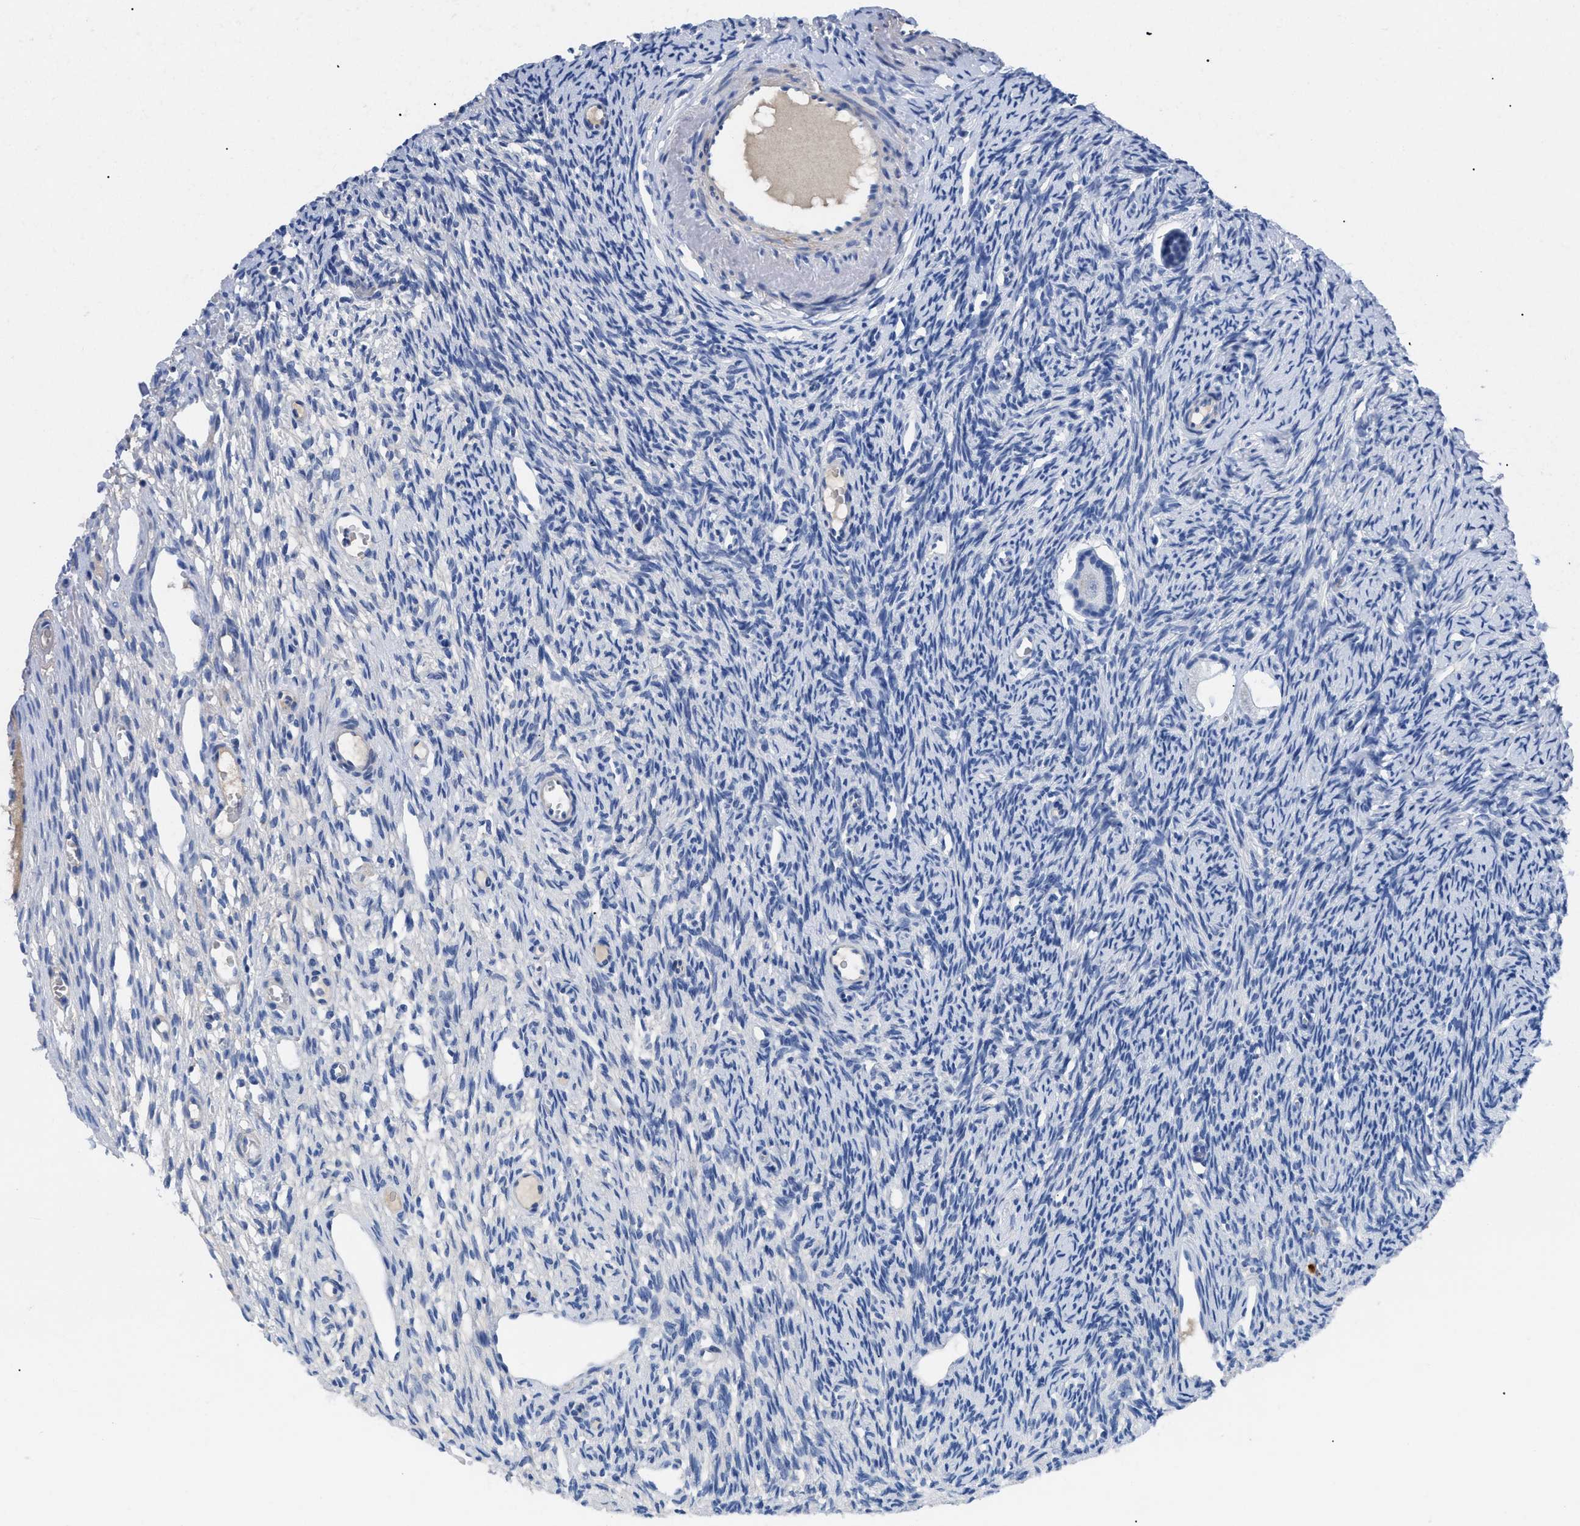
{"staining": {"intensity": "negative", "quantity": "none", "location": "none"}, "tissue": "ovary", "cell_type": "Follicle cells", "image_type": "normal", "snomed": [{"axis": "morphology", "description": "Normal tissue, NOS"}, {"axis": "topography", "description": "Ovary"}], "caption": "Human ovary stained for a protein using immunohistochemistry demonstrates no staining in follicle cells.", "gene": "TMEM68", "patient": {"sex": "female", "age": 33}}